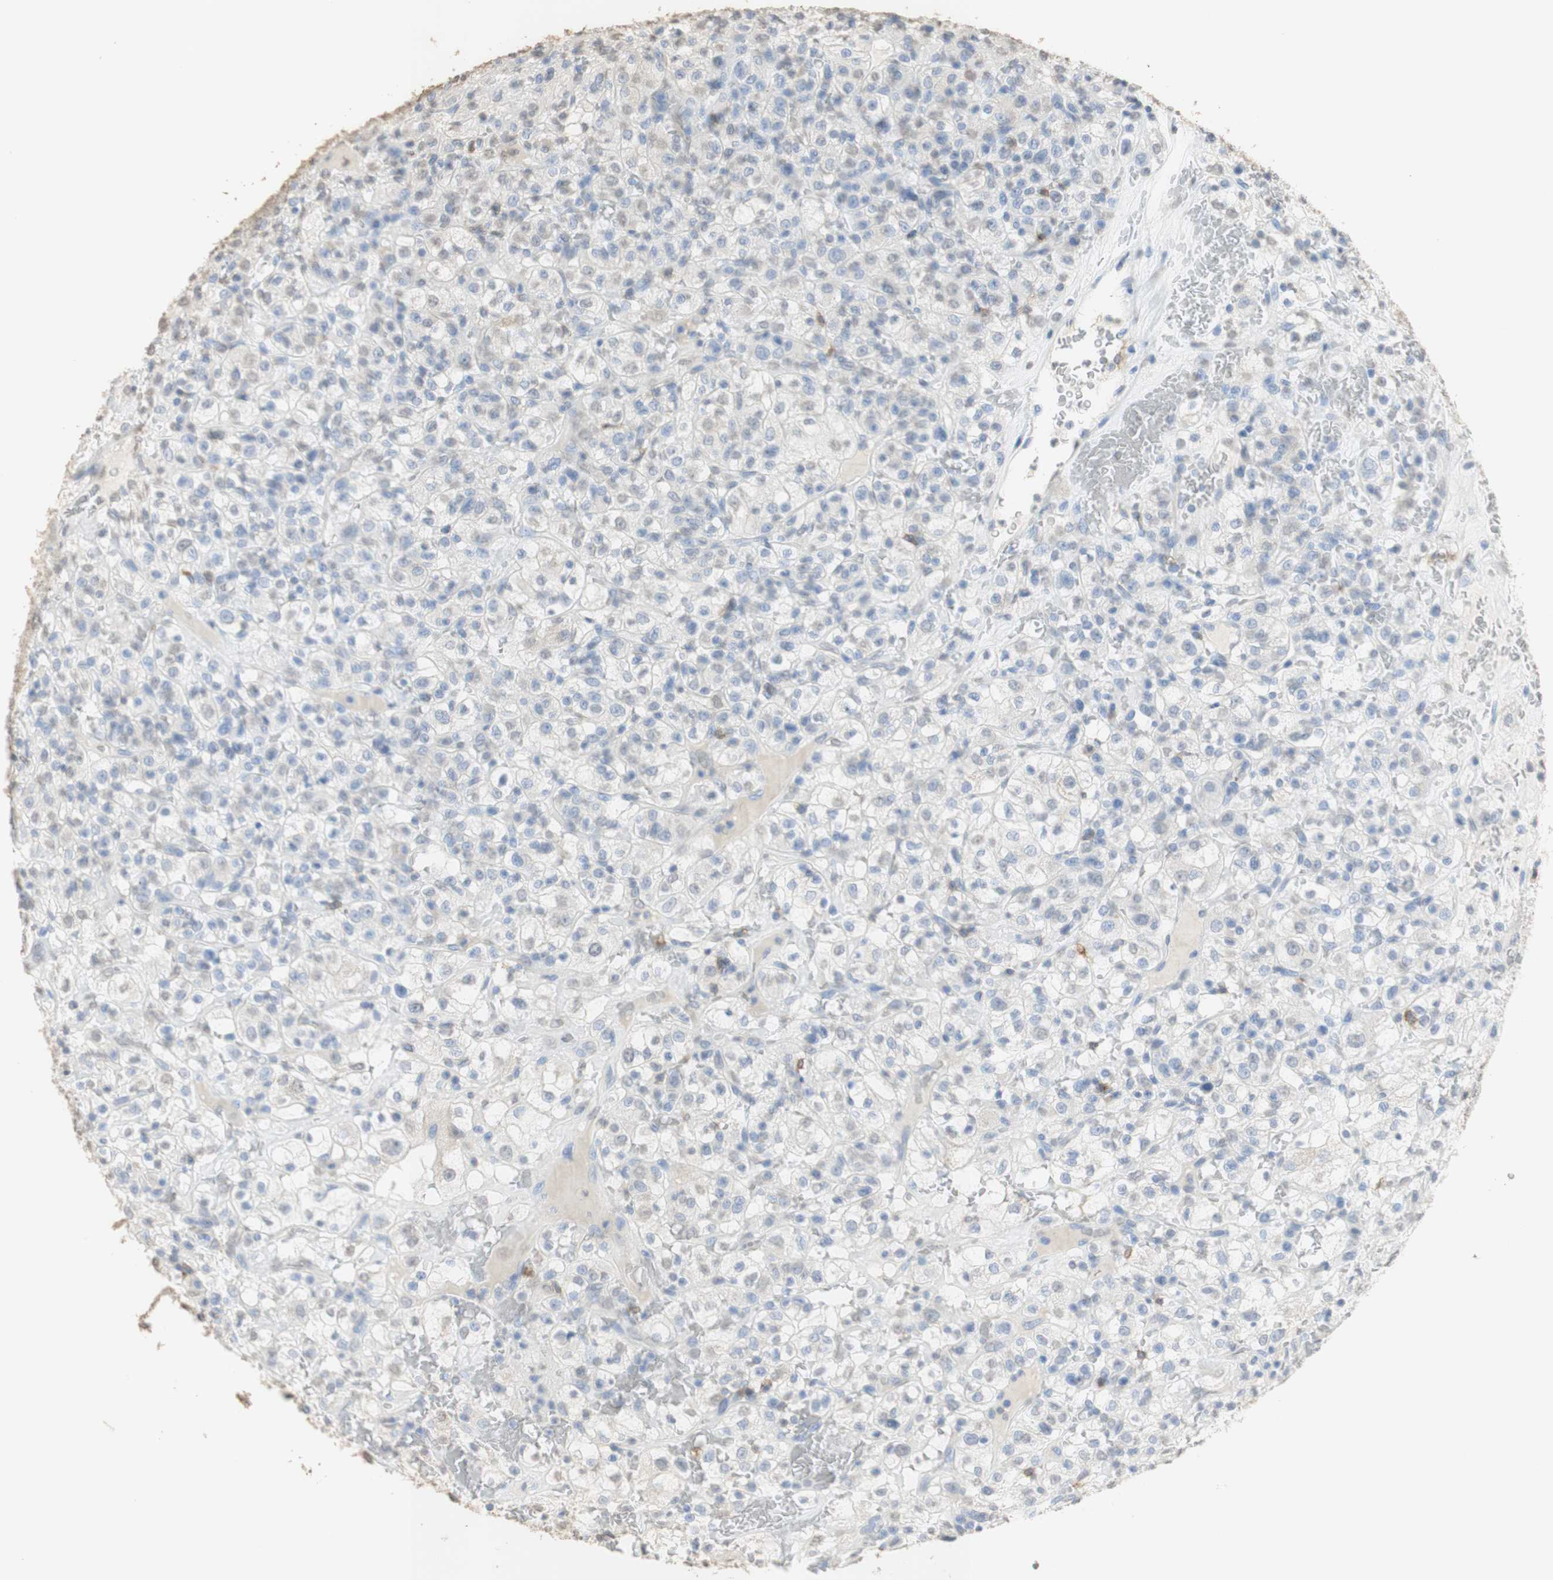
{"staining": {"intensity": "negative", "quantity": "none", "location": "none"}, "tissue": "renal cancer", "cell_type": "Tumor cells", "image_type": "cancer", "snomed": [{"axis": "morphology", "description": "Normal tissue, NOS"}, {"axis": "morphology", "description": "Adenocarcinoma, NOS"}, {"axis": "topography", "description": "Kidney"}], "caption": "This is an immunohistochemistry (IHC) histopathology image of adenocarcinoma (renal). There is no expression in tumor cells.", "gene": "L1CAM", "patient": {"sex": "female", "age": 72}}